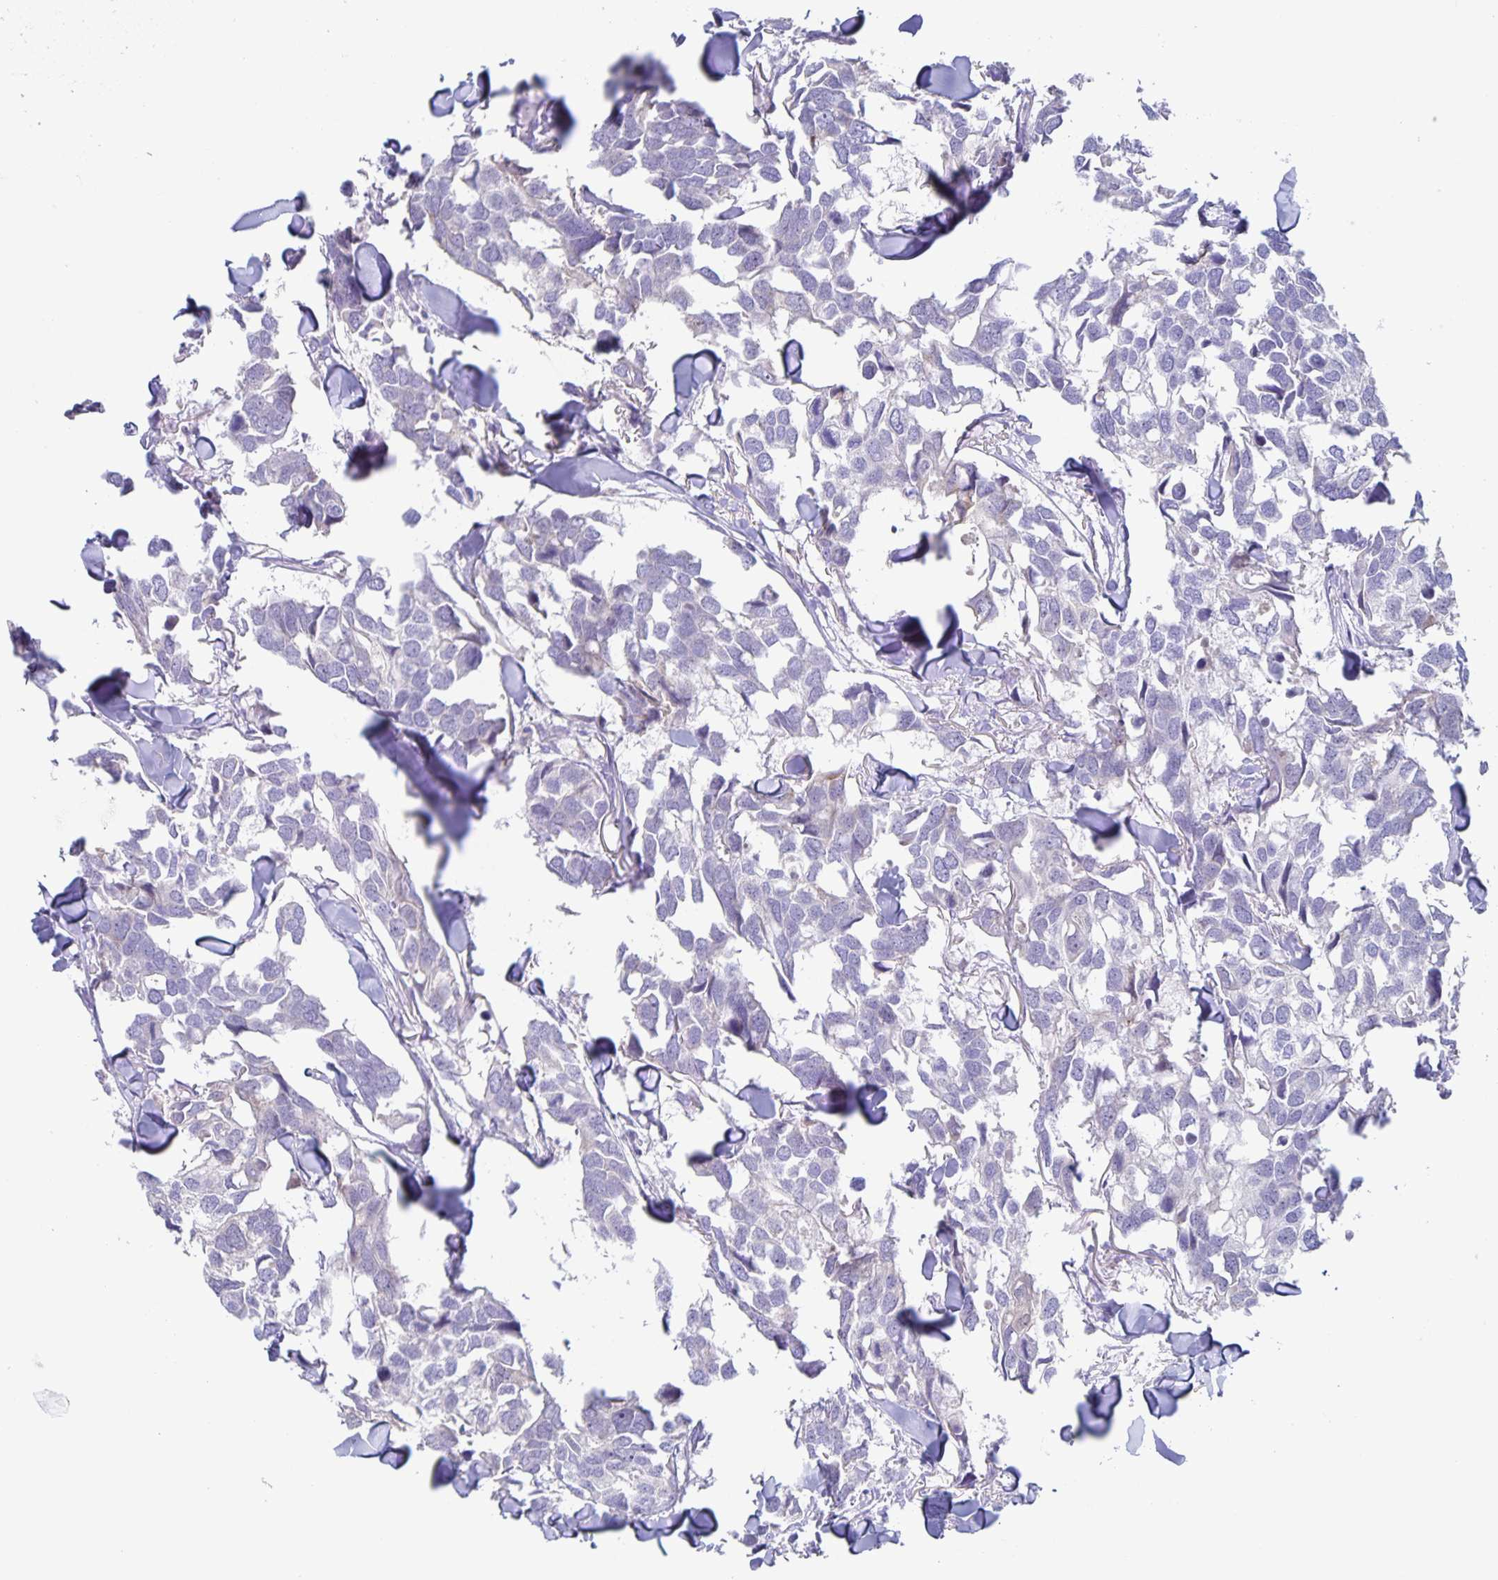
{"staining": {"intensity": "negative", "quantity": "none", "location": "none"}, "tissue": "breast cancer", "cell_type": "Tumor cells", "image_type": "cancer", "snomed": [{"axis": "morphology", "description": "Duct carcinoma"}, {"axis": "topography", "description": "Breast"}], "caption": "Immunohistochemical staining of breast cancer (intraductal carcinoma) exhibits no significant positivity in tumor cells.", "gene": "RPL36A", "patient": {"sex": "female", "age": 83}}